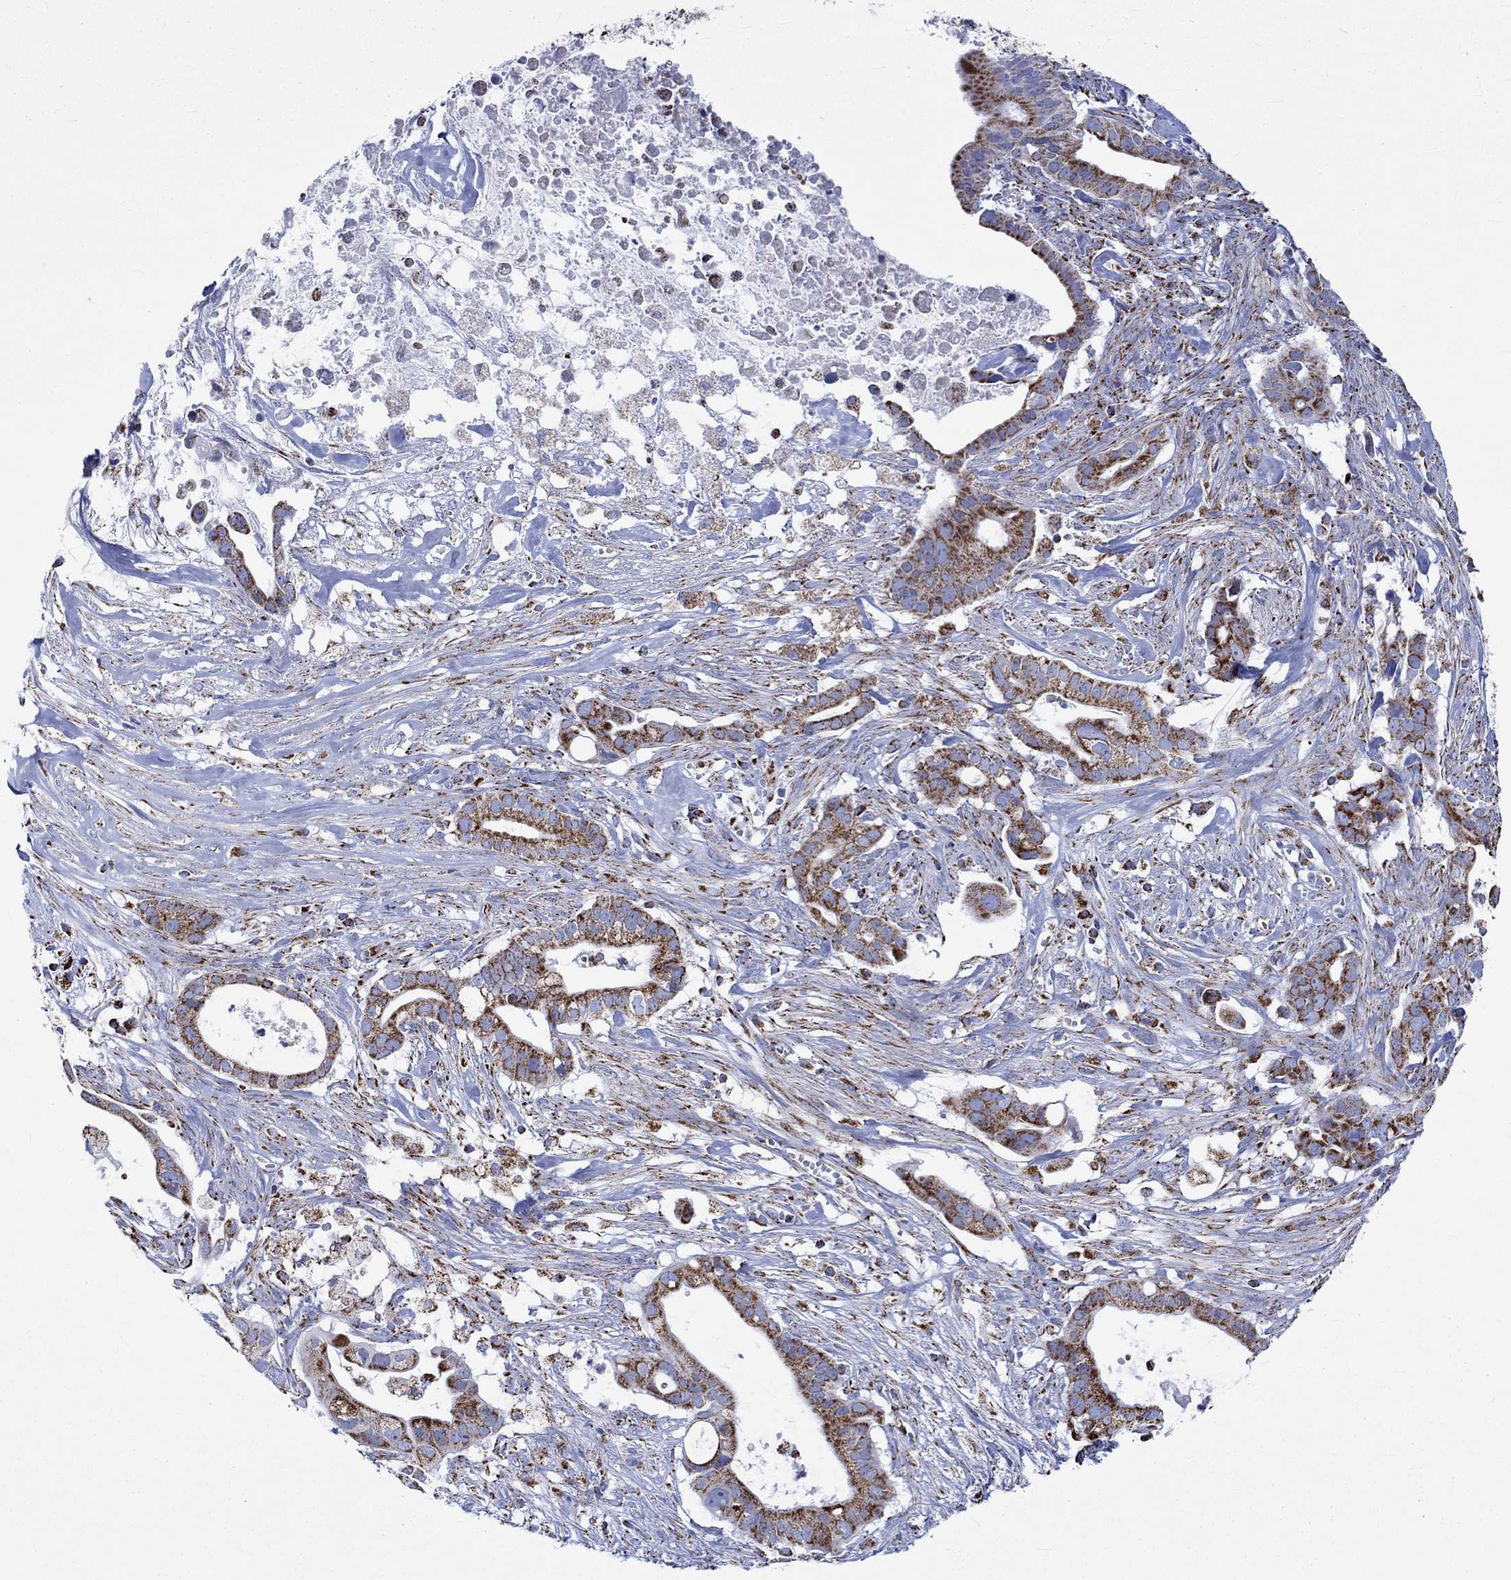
{"staining": {"intensity": "strong", "quantity": ">75%", "location": "cytoplasmic/membranous"}, "tissue": "pancreatic cancer", "cell_type": "Tumor cells", "image_type": "cancer", "snomed": [{"axis": "morphology", "description": "Adenocarcinoma, NOS"}, {"axis": "topography", "description": "Pancreas"}], "caption": "High-magnification brightfield microscopy of pancreatic cancer stained with DAB (3,3'-diaminobenzidine) (brown) and counterstained with hematoxylin (blue). tumor cells exhibit strong cytoplasmic/membranous positivity is appreciated in approximately>75% of cells.", "gene": "RCE1", "patient": {"sex": "male", "age": 61}}